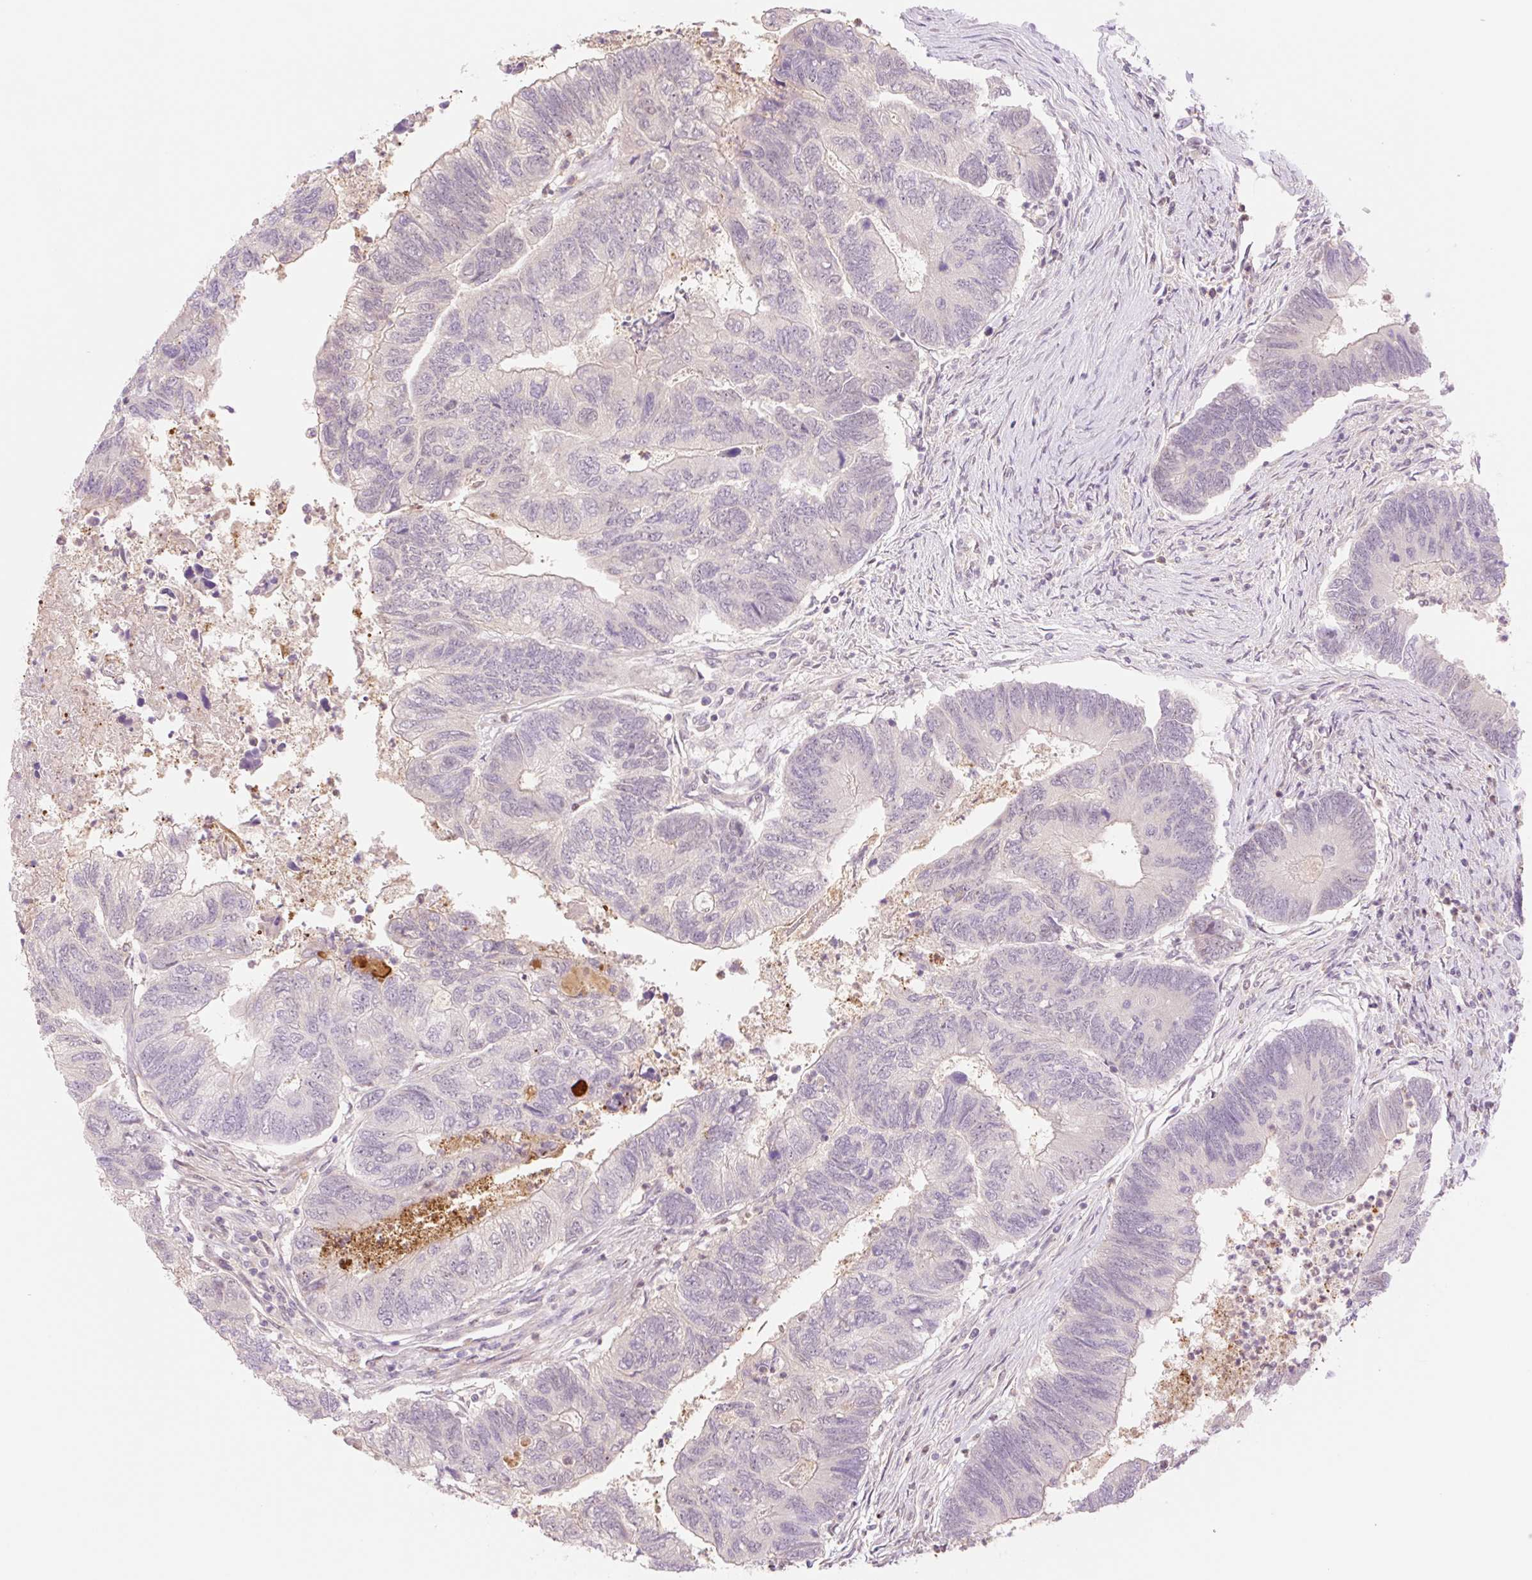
{"staining": {"intensity": "negative", "quantity": "none", "location": "none"}, "tissue": "colorectal cancer", "cell_type": "Tumor cells", "image_type": "cancer", "snomed": [{"axis": "morphology", "description": "Adenocarcinoma, NOS"}, {"axis": "topography", "description": "Colon"}], "caption": "Immunohistochemistry (IHC) image of neoplastic tissue: human colorectal adenocarcinoma stained with DAB exhibits no significant protein staining in tumor cells.", "gene": "HEBP1", "patient": {"sex": "female", "age": 67}}